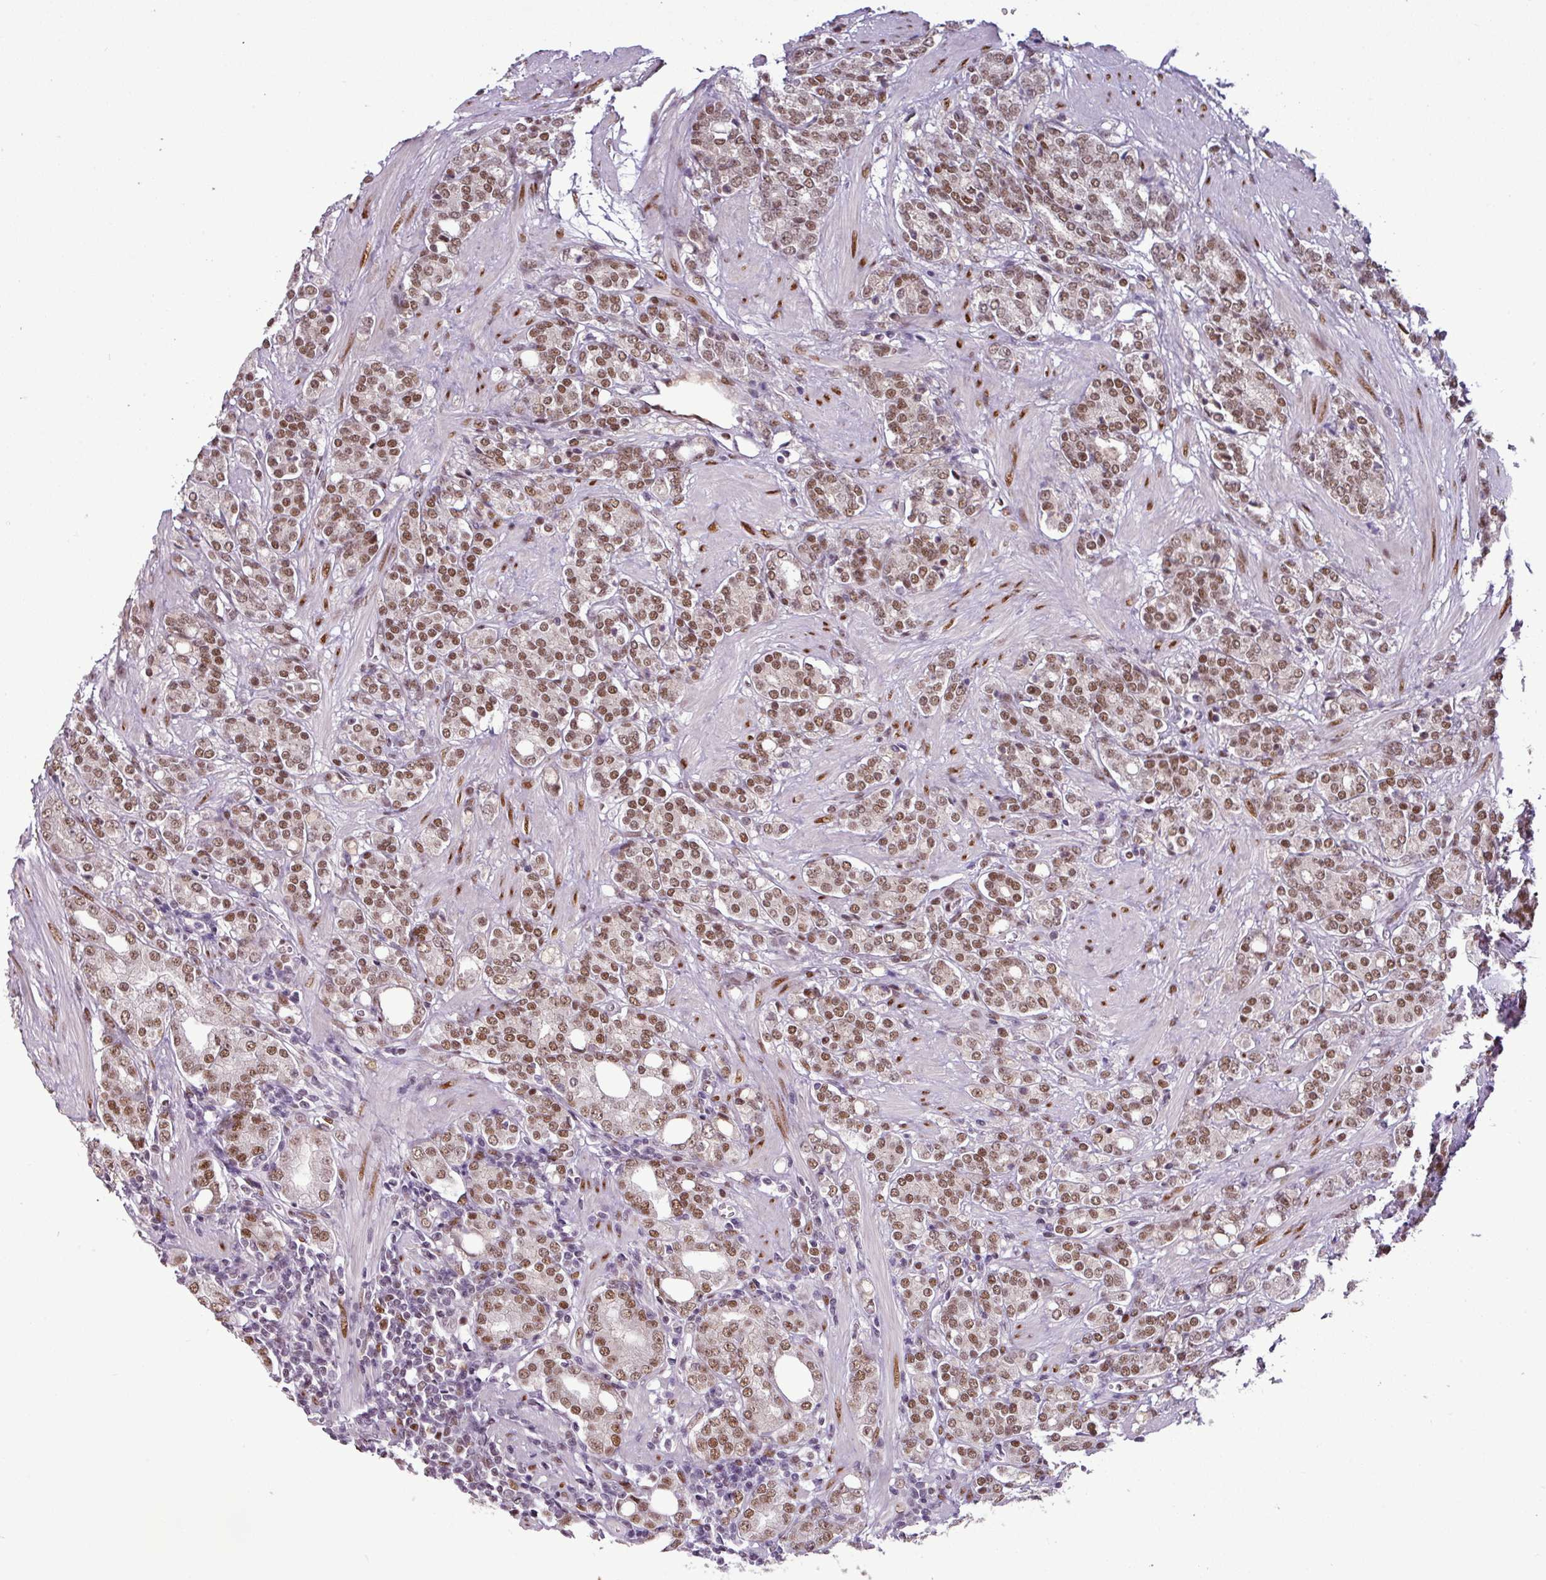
{"staining": {"intensity": "moderate", "quantity": ">75%", "location": "nuclear"}, "tissue": "prostate cancer", "cell_type": "Tumor cells", "image_type": "cancer", "snomed": [{"axis": "morphology", "description": "Adenocarcinoma, High grade"}, {"axis": "topography", "description": "Prostate"}], "caption": "This photomicrograph demonstrates immunohistochemistry (IHC) staining of prostate cancer, with medium moderate nuclear expression in approximately >75% of tumor cells.", "gene": "IRF2BPL", "patient": {"sex": "male", "age": 62}}